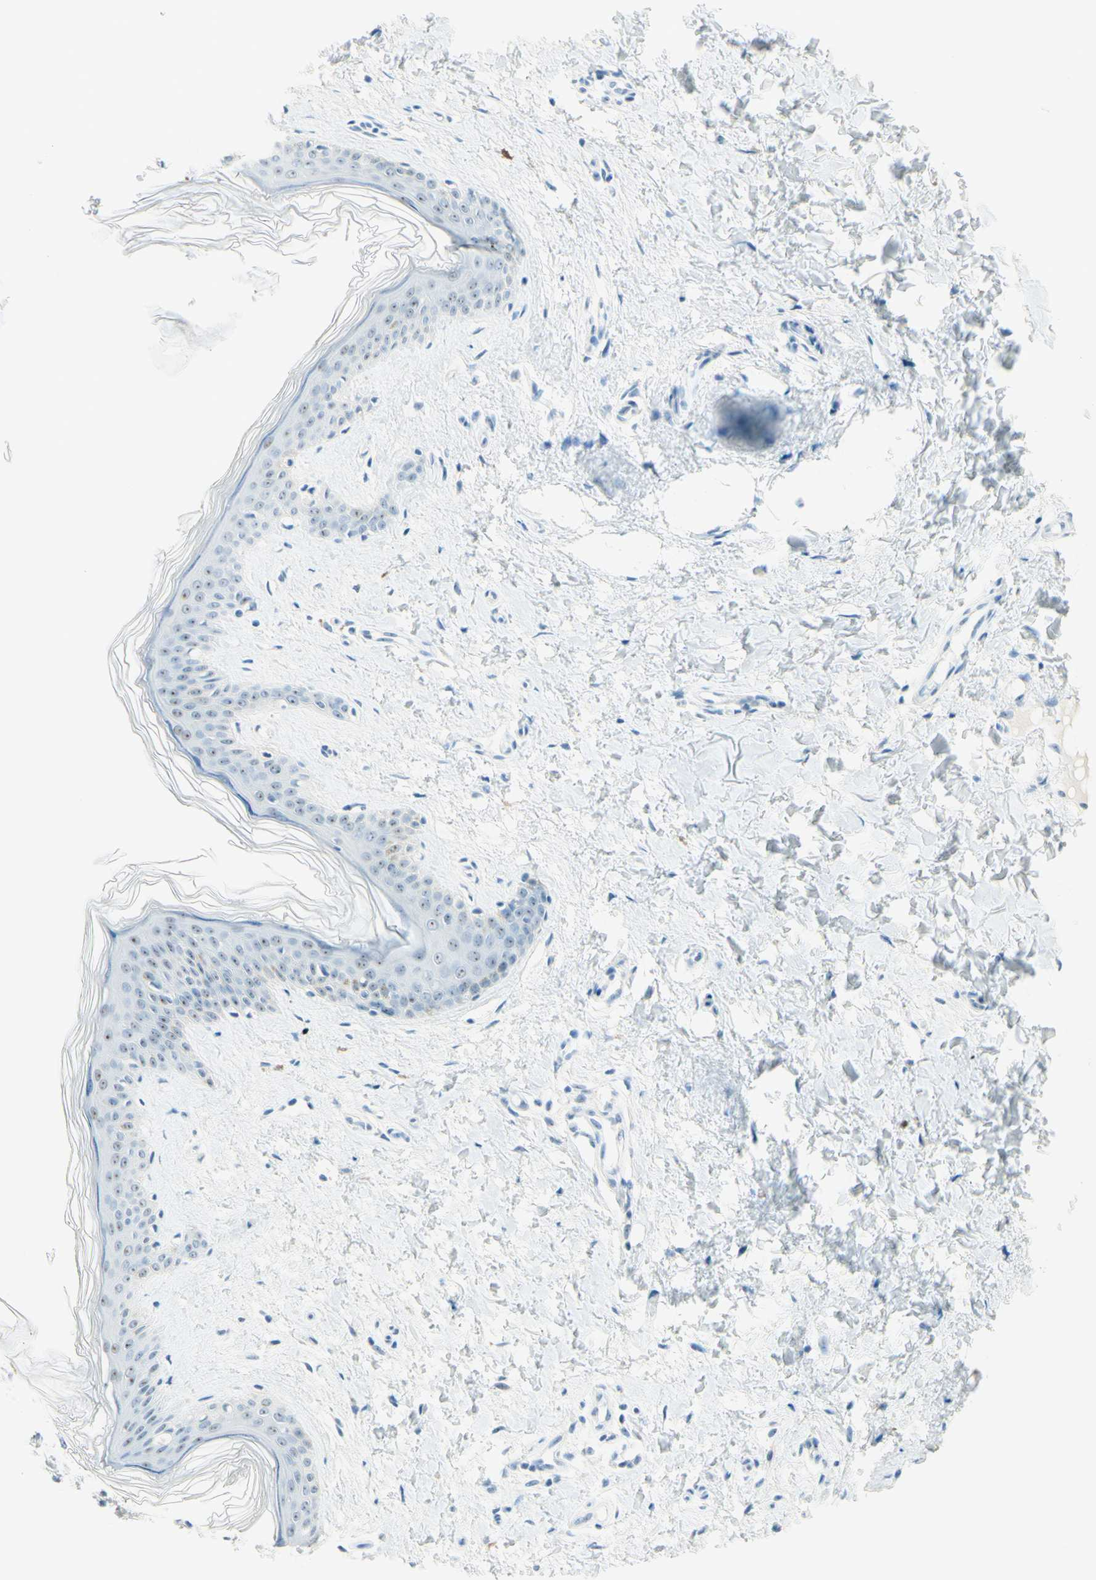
{"staining": {"intensity": "negative", "quantity": "none", "location": "none"}, "tissue": "skin", "cell_type": "Fibroblasts", "image_type": "normal", "snomed": [{"axis": "morphology", "description": "Normal tissue, NOS"}, {"axis": "topography", "description": "Skin"}], "caption": "Fibroblasts are negative for protein expression in unremarkable human skin. (DAB (3,3'-diaminobenzidine) immunohistochemistry (IHC) visualized using brightfield microscopy, high magnification).", "gene": "FMR1NB", "patient": {"sex": "female", "age": 41}}